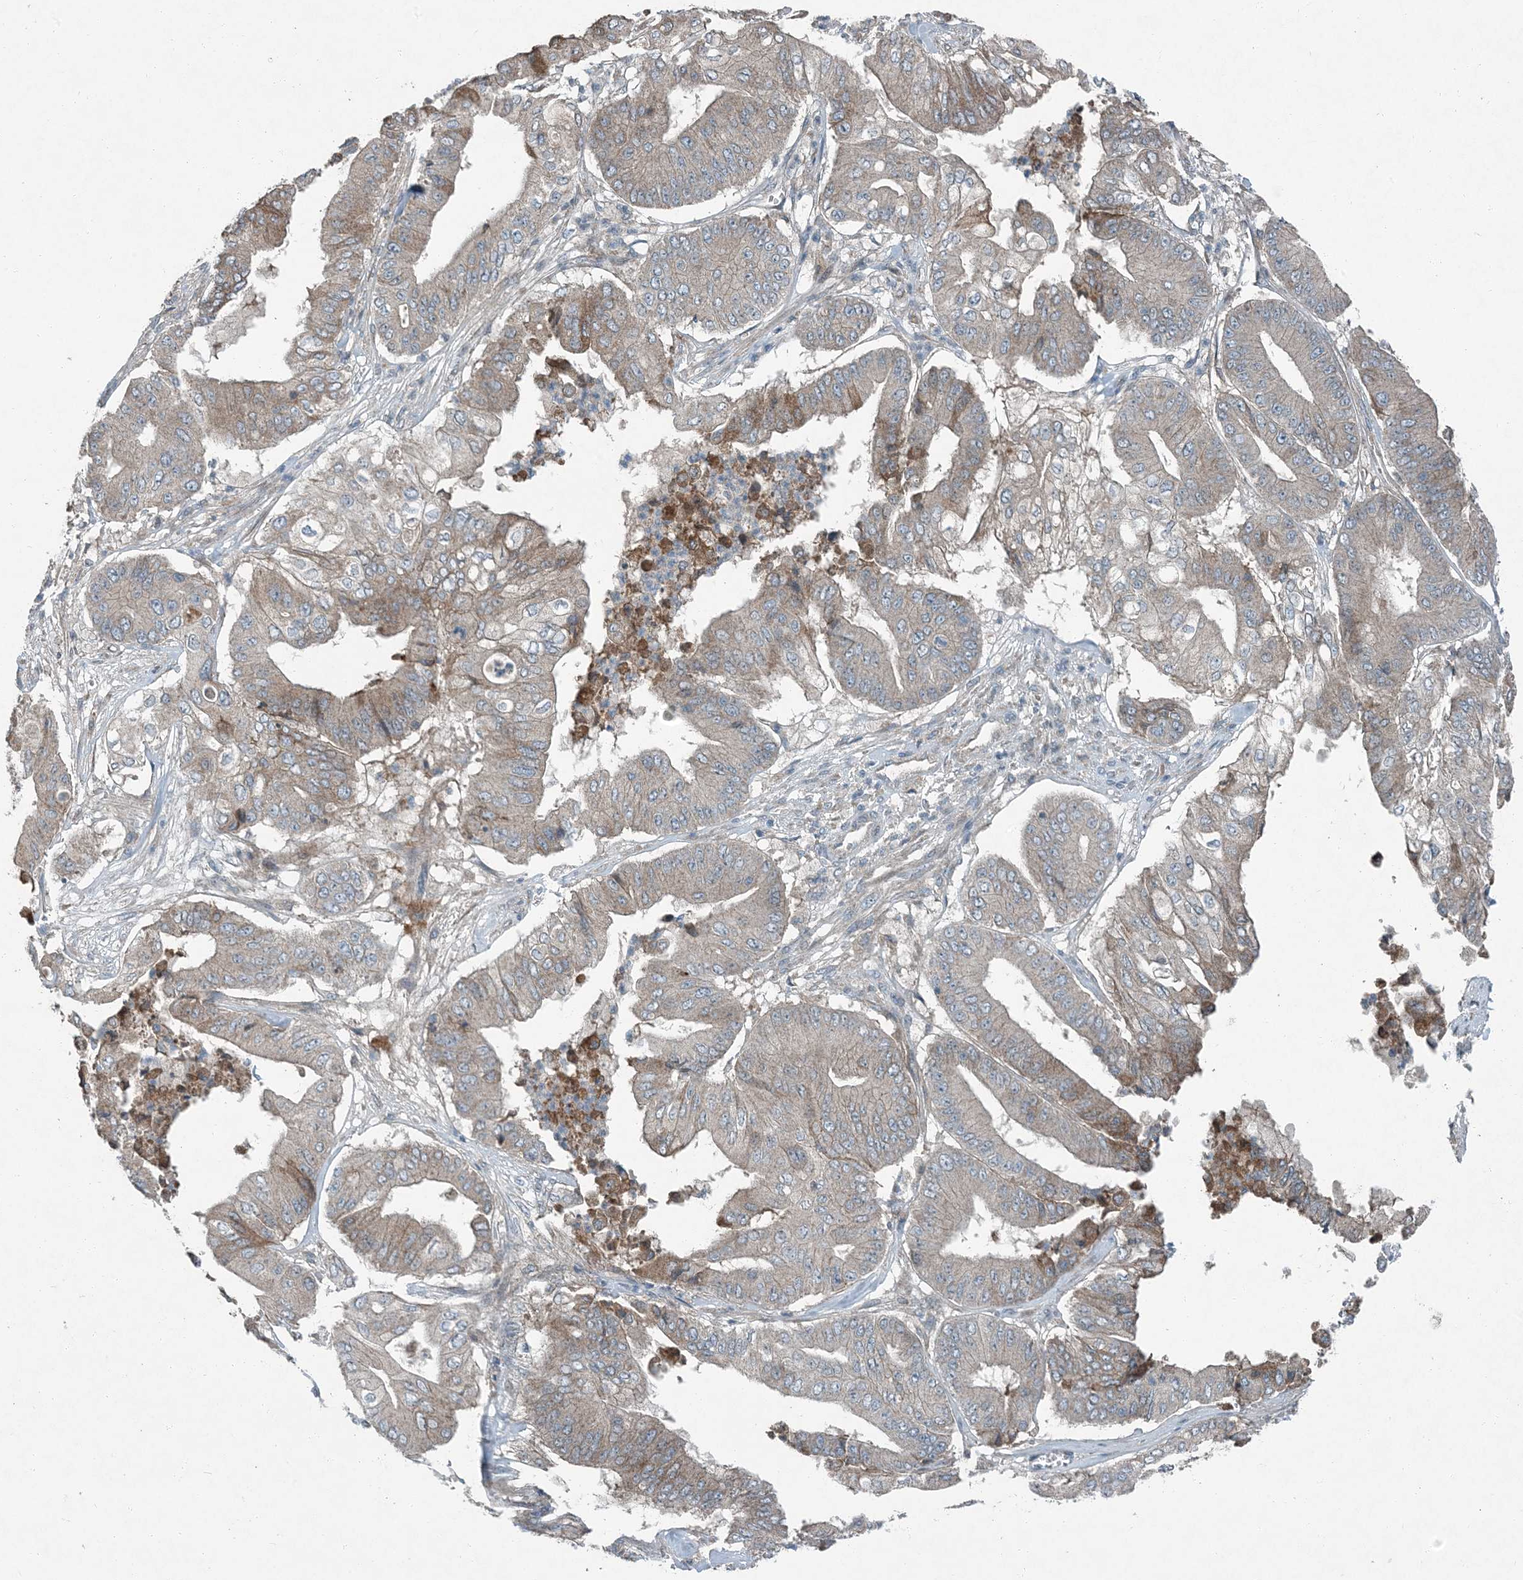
{"staining": {"intensity": "weak", "quantity": "<25%", "location": "cytoplasmic/membranous"}, "tissue": "pancreatic cancer", "cell_type": "Tumor cells", "image_type": "cancer", "snomed": [{"axis": "morphology", "description": "Adenocarcinoma, NOS"}, {"axis": "topography", "description": "Pancreas"}], "caption": "The micrograph reveals no significant positivity in tumor cells of pancreatic cancer. (DAB (3,3'-diaminobenzidine) immunohistochemistry, high magnification).", "gene": "APOM", "patient": {"sex": "female", "age": 77}}